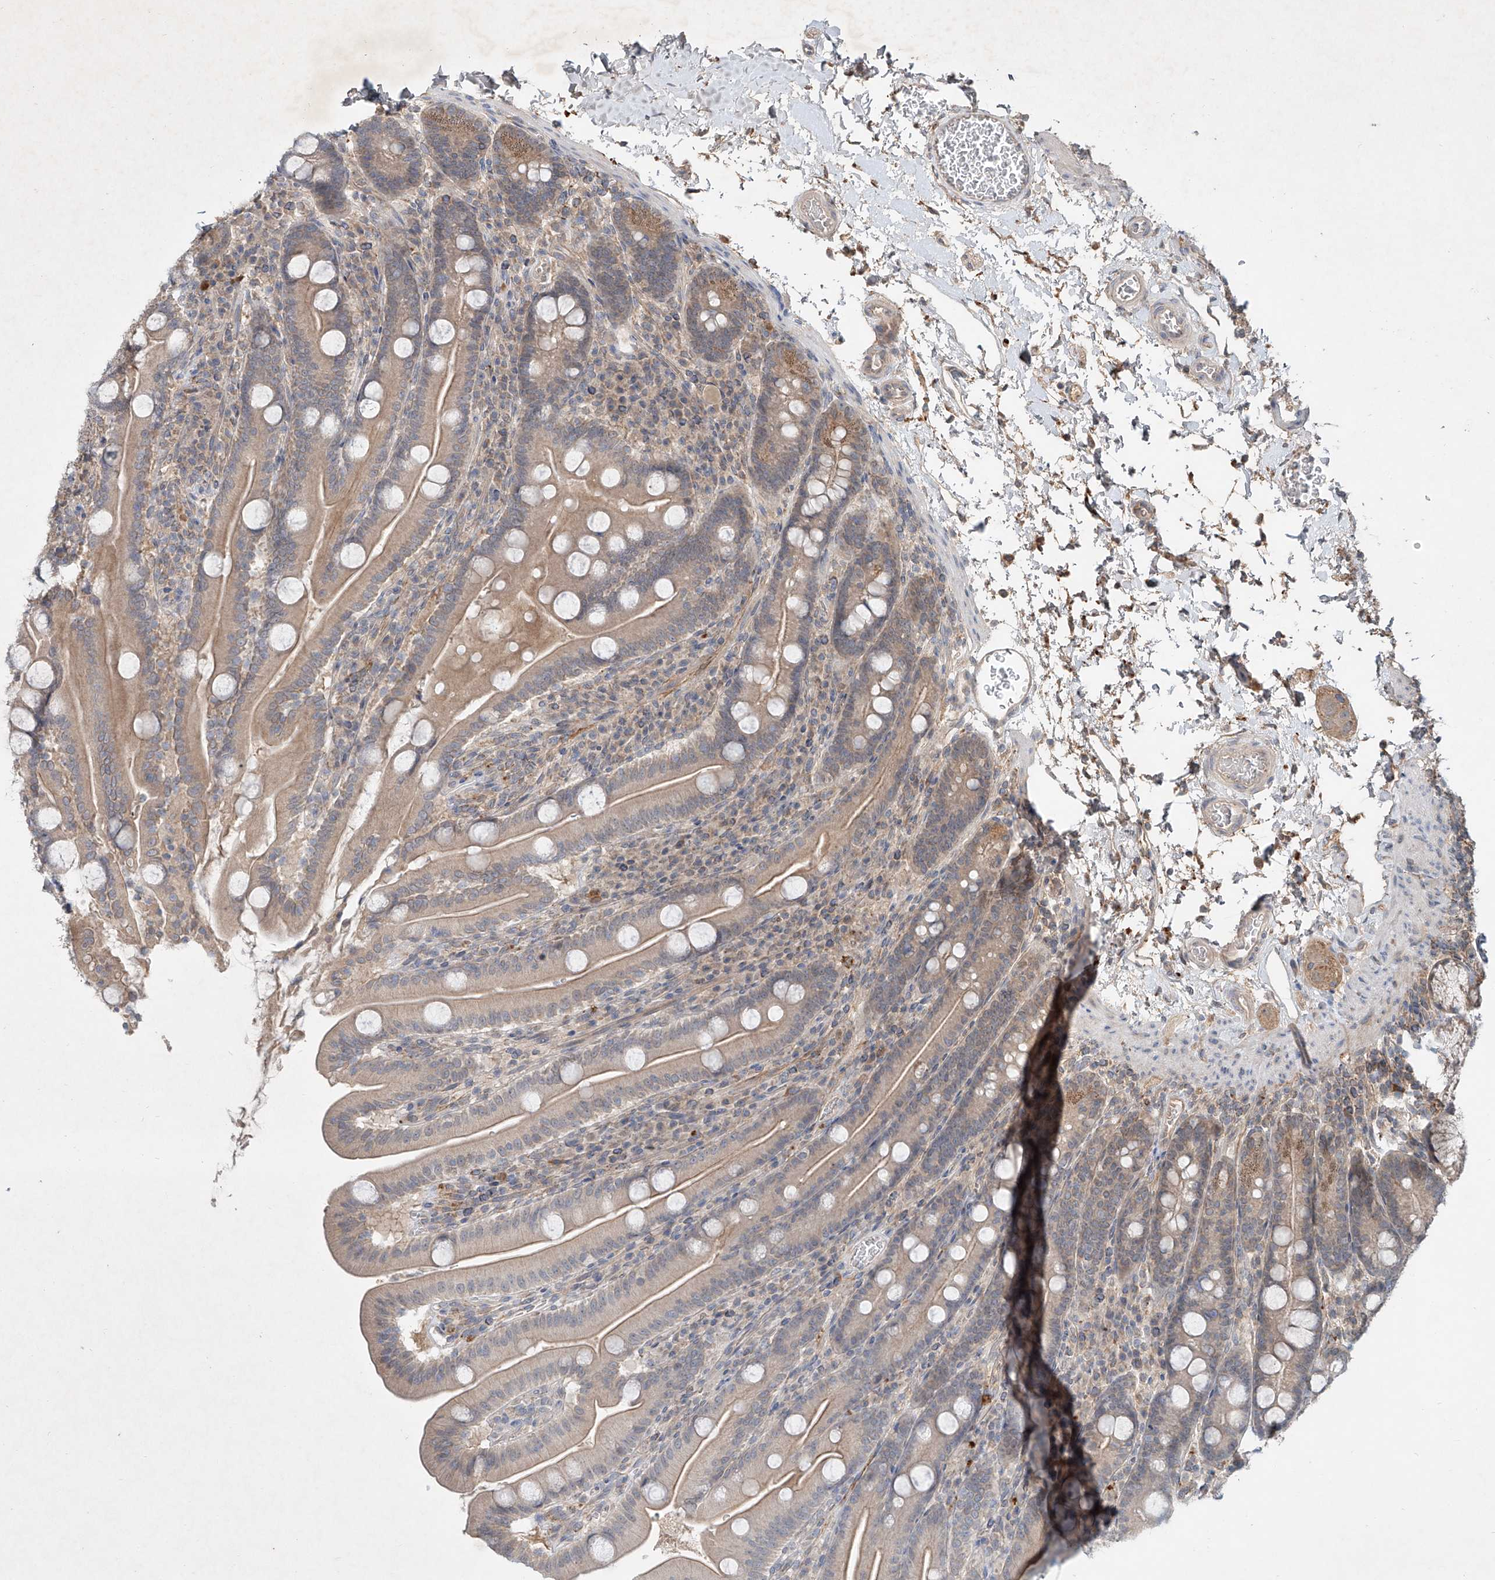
{"staining": {"intensity": "weak", "quantity": ">75%", "location": "cytoplasmic/membranous"}, "tissue": "duodenum", "cell_type": "Glandular cells", "image_type": "normal", "snomed": [{"axis": "morphology", "description": "Normal tissue, NOS"}, {"axis": "topography", "description": "Duodenum"}], "caption": "IHC (DAB) staining of benign duodenum exhibits weak cytoplasmic/membranous protein positivity in about >75% of glandular cells.", "gene": "IER5", "patient": {"sex": "male", "age": 35}}